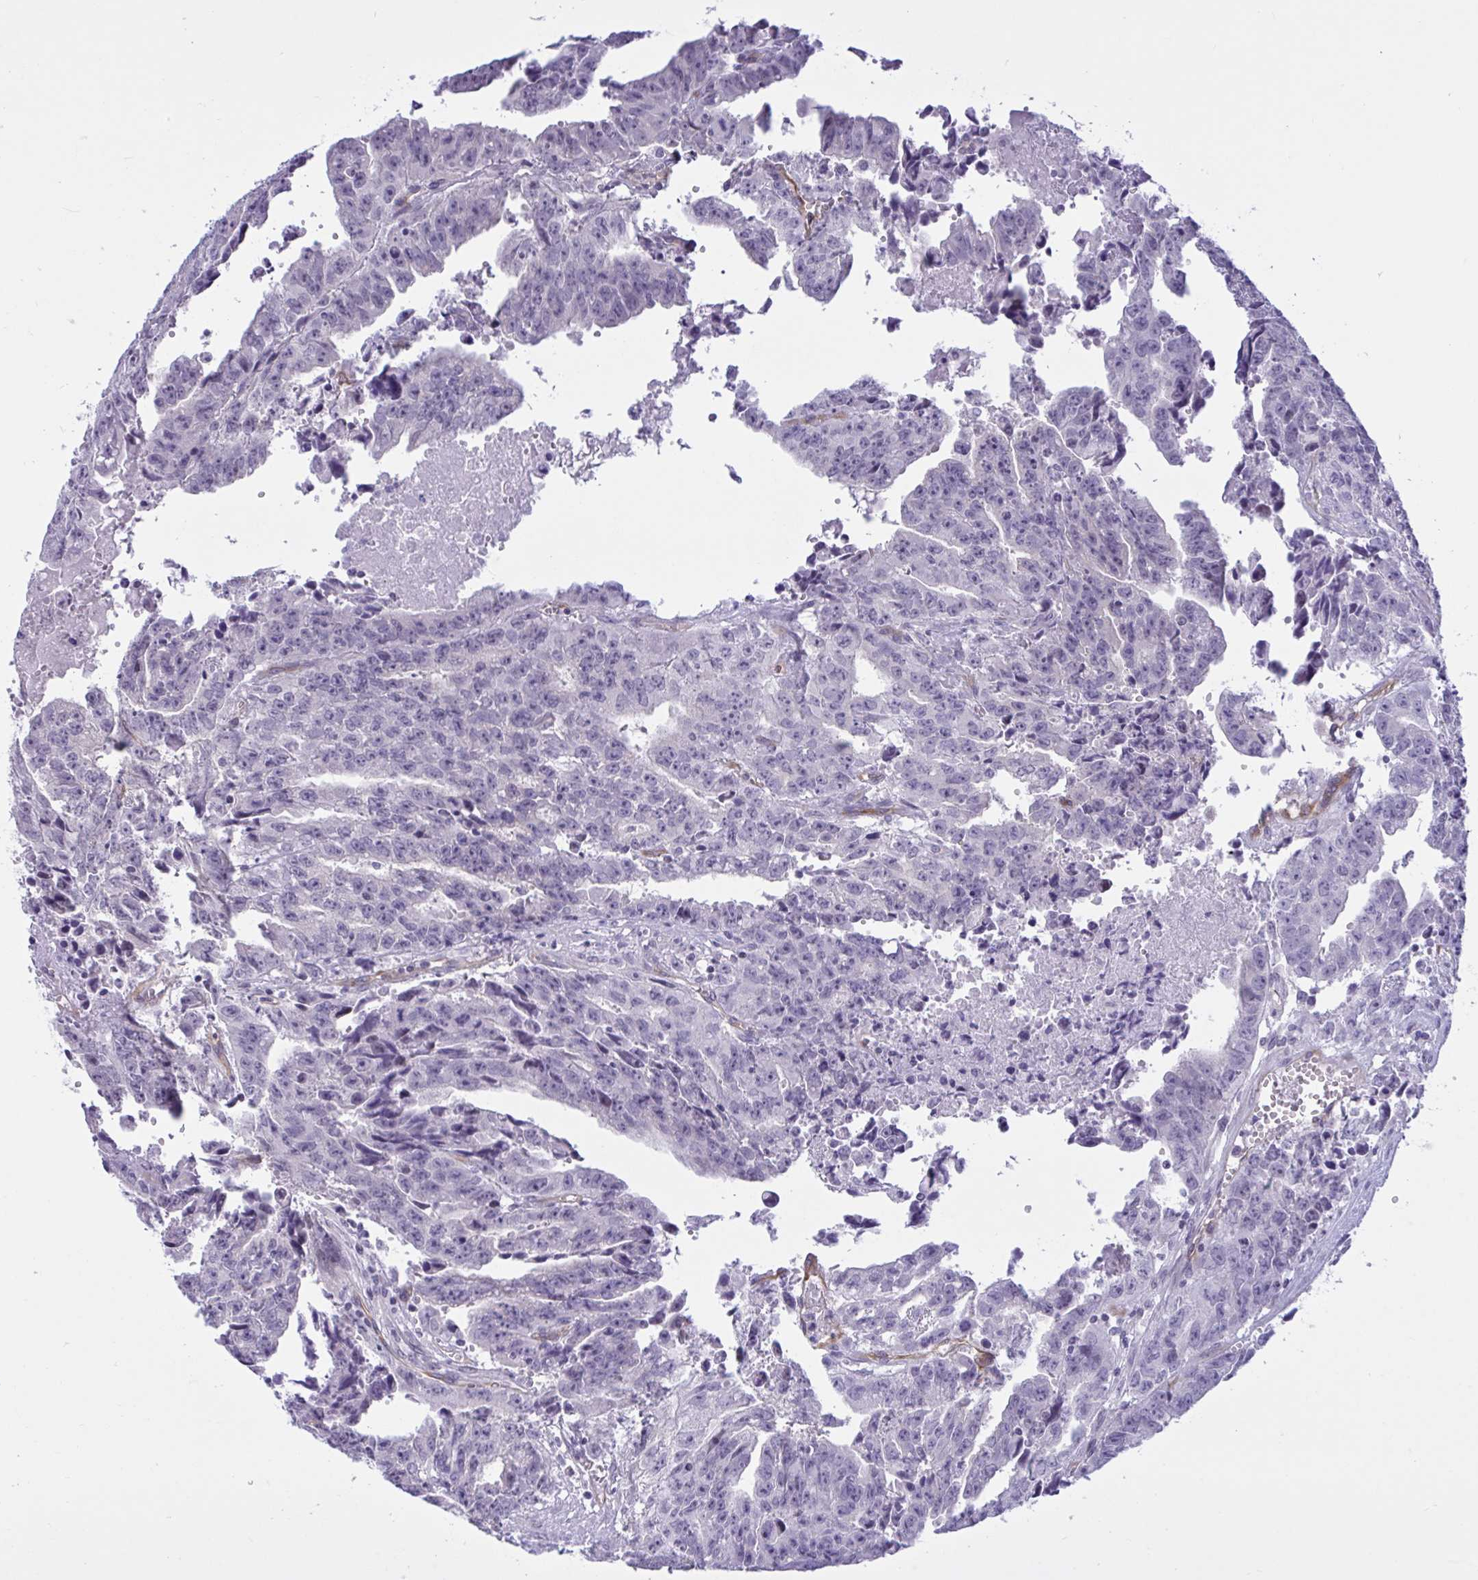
{"staining": {"intensity": "negative", "quantity": "none", "location": "none"}, "tissue": "testis cancer", "cell_type": "Tumor cells", "image_type": "cancer", "snomed": [{"axis": "morphology", "description": "Carcinoma, Embryonal, NOS"}, {"axis": "morphology", "description": "Teratoma, malignant, NOS"}, {"axis": "topography", "description": "Testis"}], "caption": "The immunohistochemistry photomicrograph has no significant expression in tumor cells of testis embryonal carcinoma tissue.", "gene": "EML1", "patient": {"sex": "male", "age": 24}}